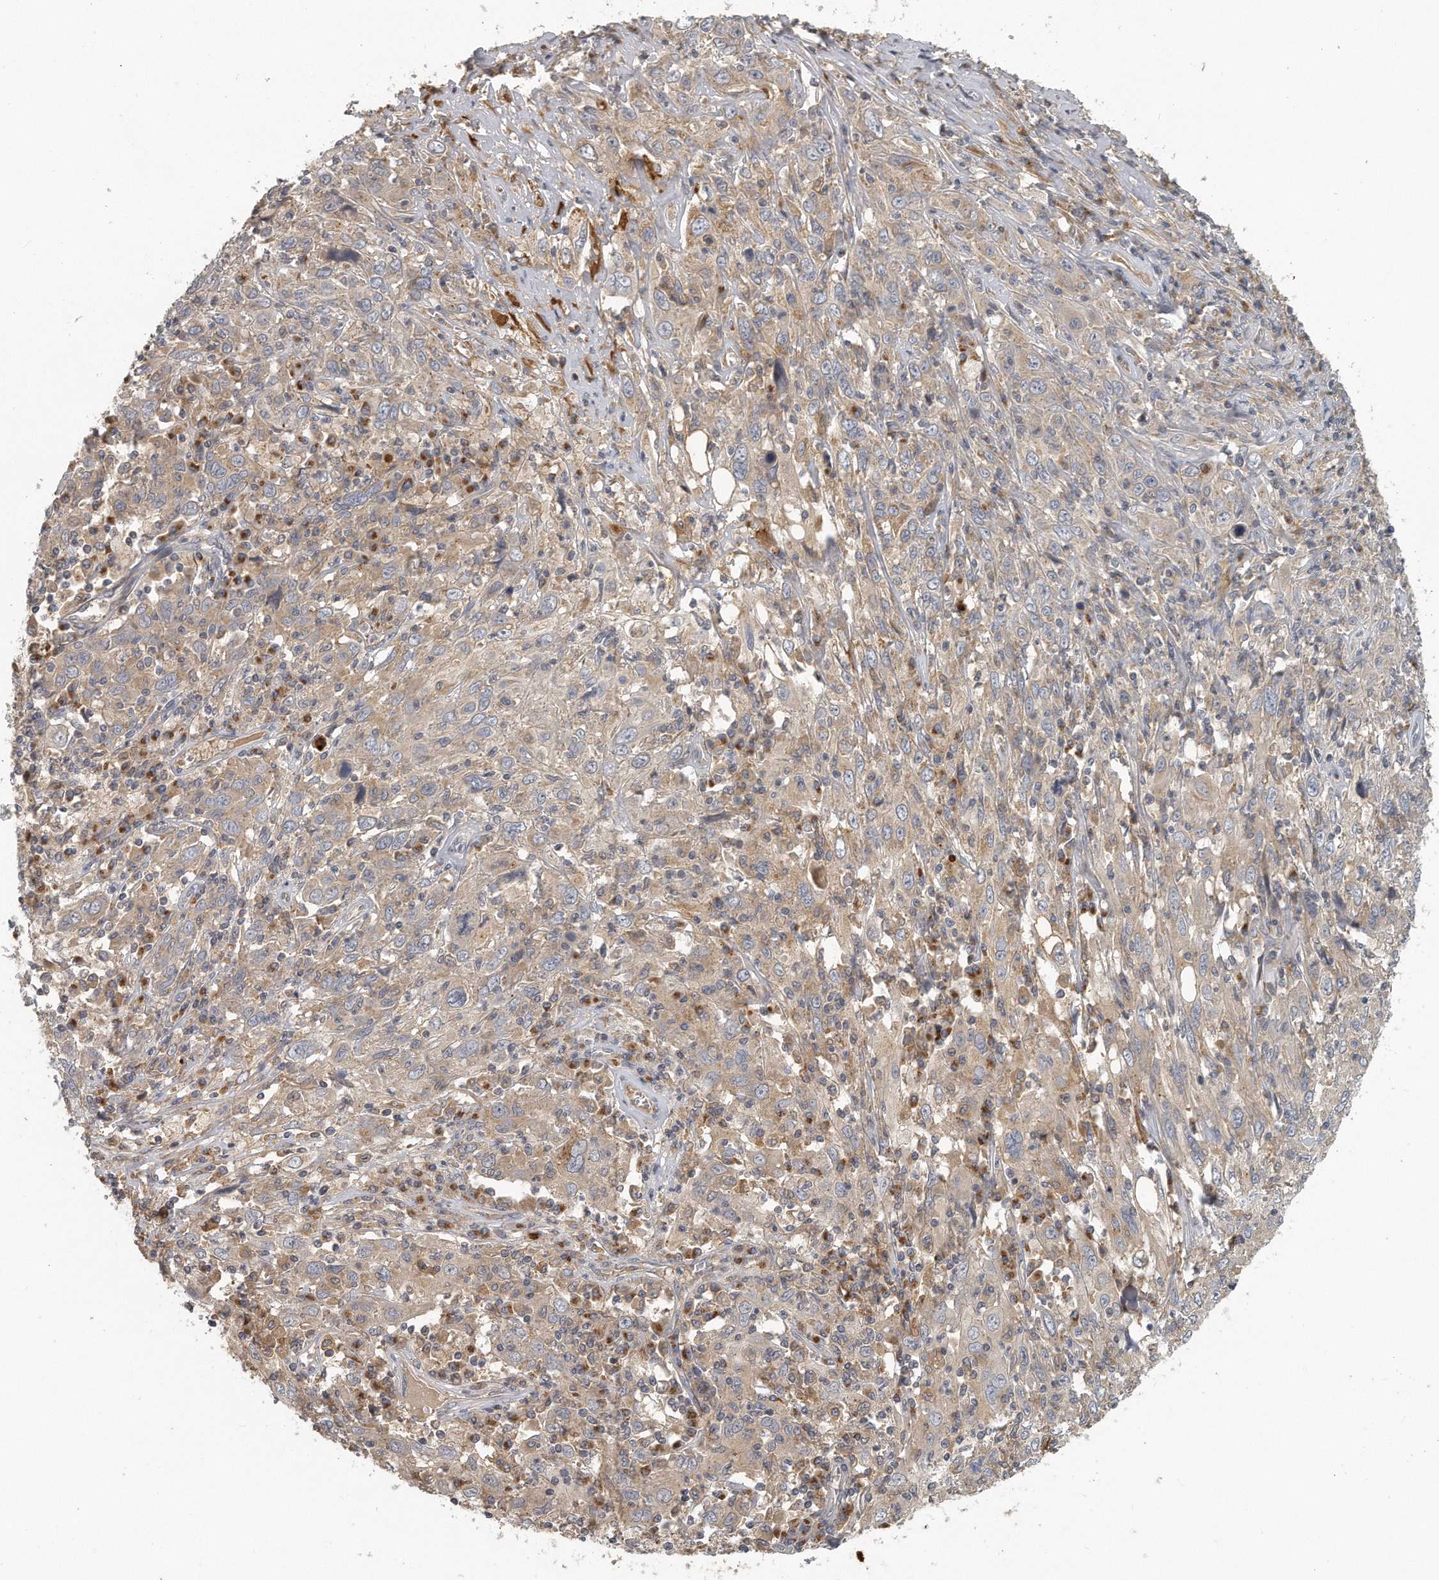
{"staining": {"intensity": "weak", "quantity": ">75%", "location": "cytoplasmic/membranous"}, "tissue": "cervical cancer", "cell_type": "Tumor cells", "image_type": "cancer", "snomed": [{"axis": "morphology", "description": "Squamous cell carcinoma, NOS"}, {"axis": "topography", "description": "Cervix"}], "caption": "Human cervical cancer (squamous cell carcinoma) stained with a brown dye shows weak cytoplasmic/membranous positive positivity in approximately >75% of tumor cells.", "gene": "TRAPPC14", "patient": {"sex": "female", "age": 46}}